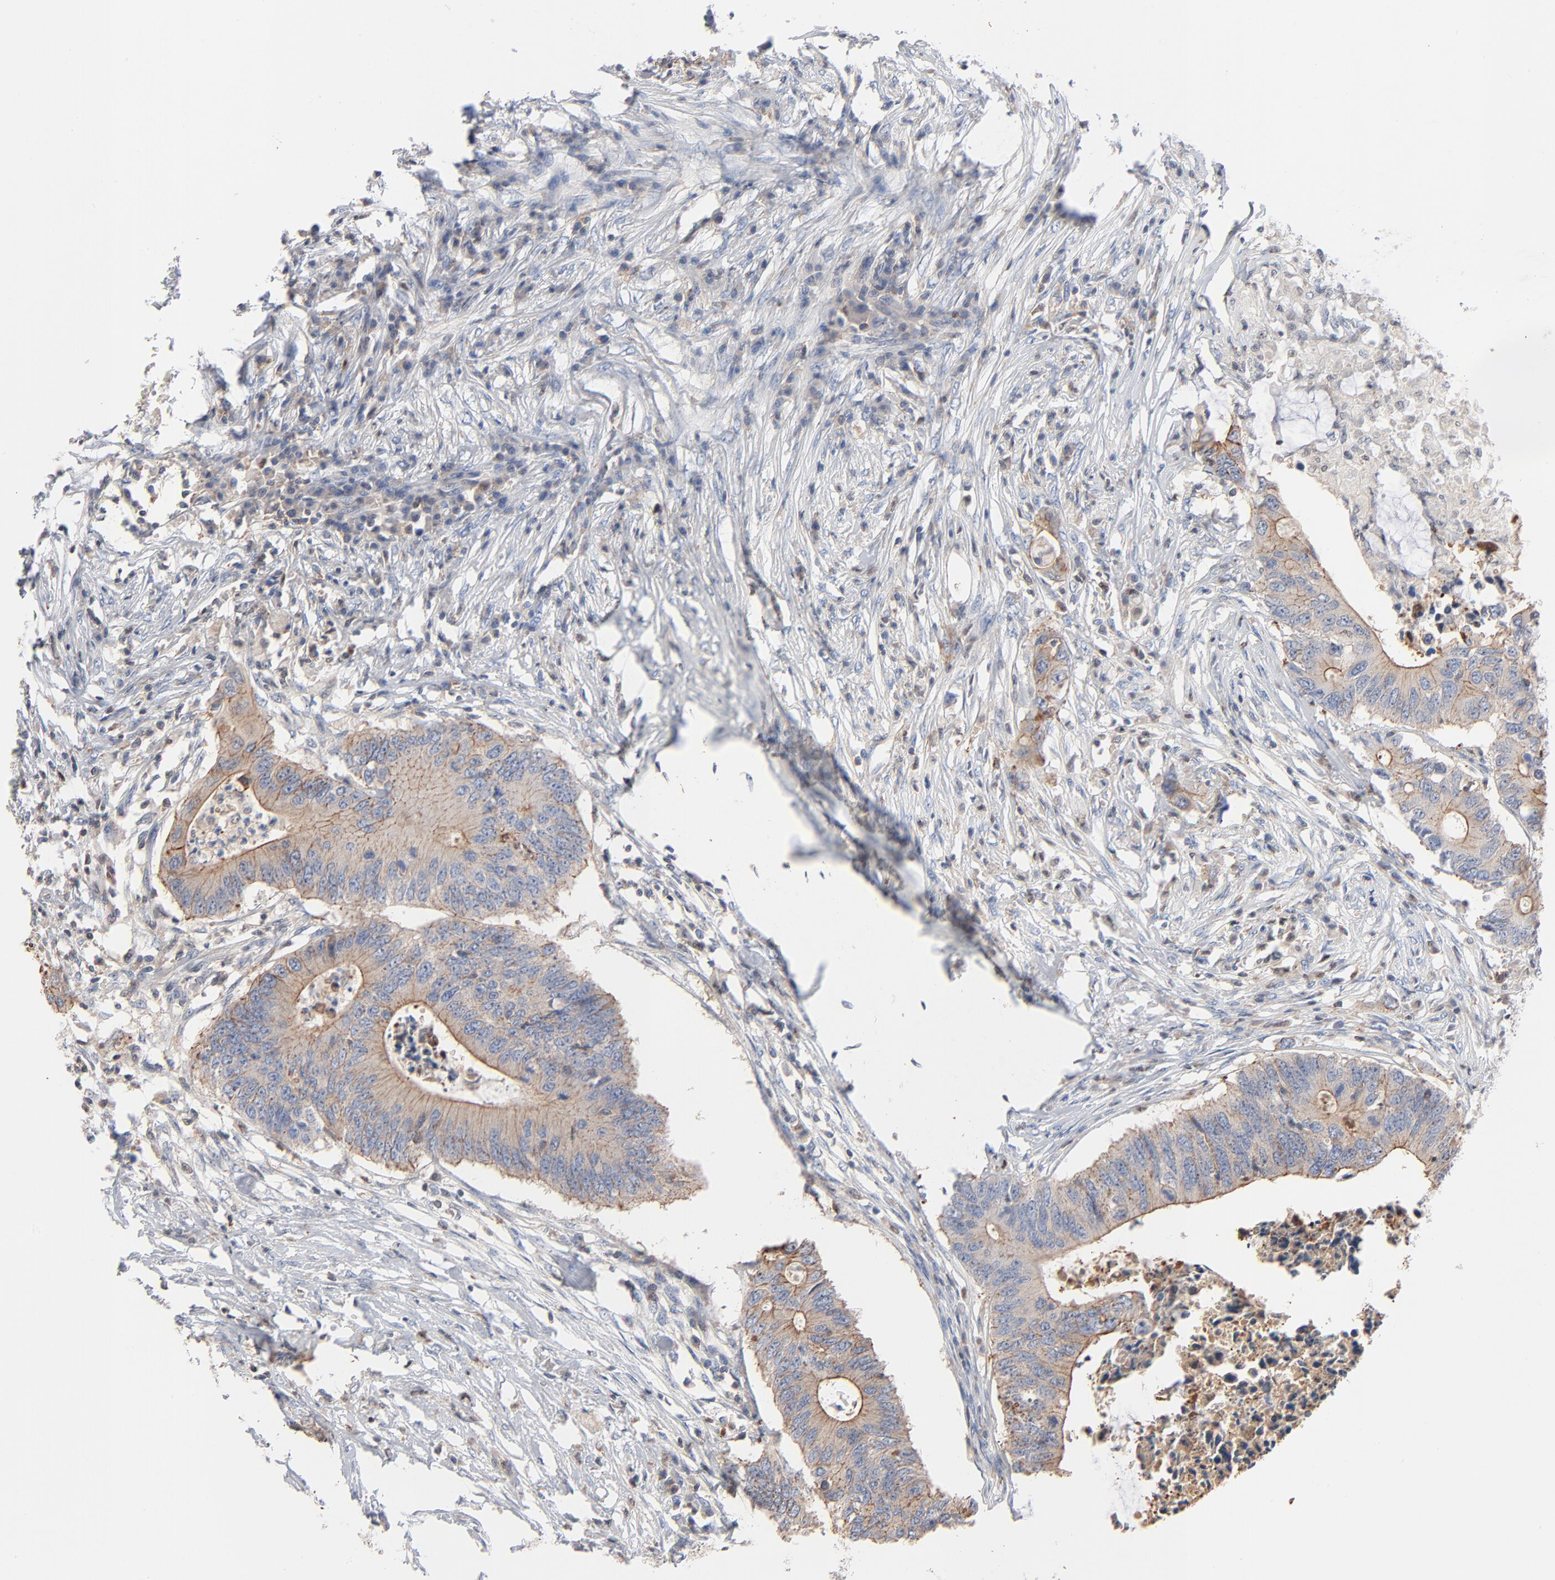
{"staining": {"intensity": "weak", "quantity": "25%-75%", "location": "cytoplasmic/membranous"}, "tissue": "colorectal cancer", "cell_type": "Tumor cells", "image_type": "cancer", "snomed": [{"axis": "morphology", "description": "Adenocarcinoma, NOS"}, {"axis": "topography", "description": "Colon"}], "caption": "This is a micrograph of immunohistochemistry (IHC) staining of colorectal cancer (adenocarcinoma), which shows weak positivity in the cytoplasmic/membranous of tumor cells.", "gene": "ARHGEF6", "patient": {"sex": "male", "age": 71}}